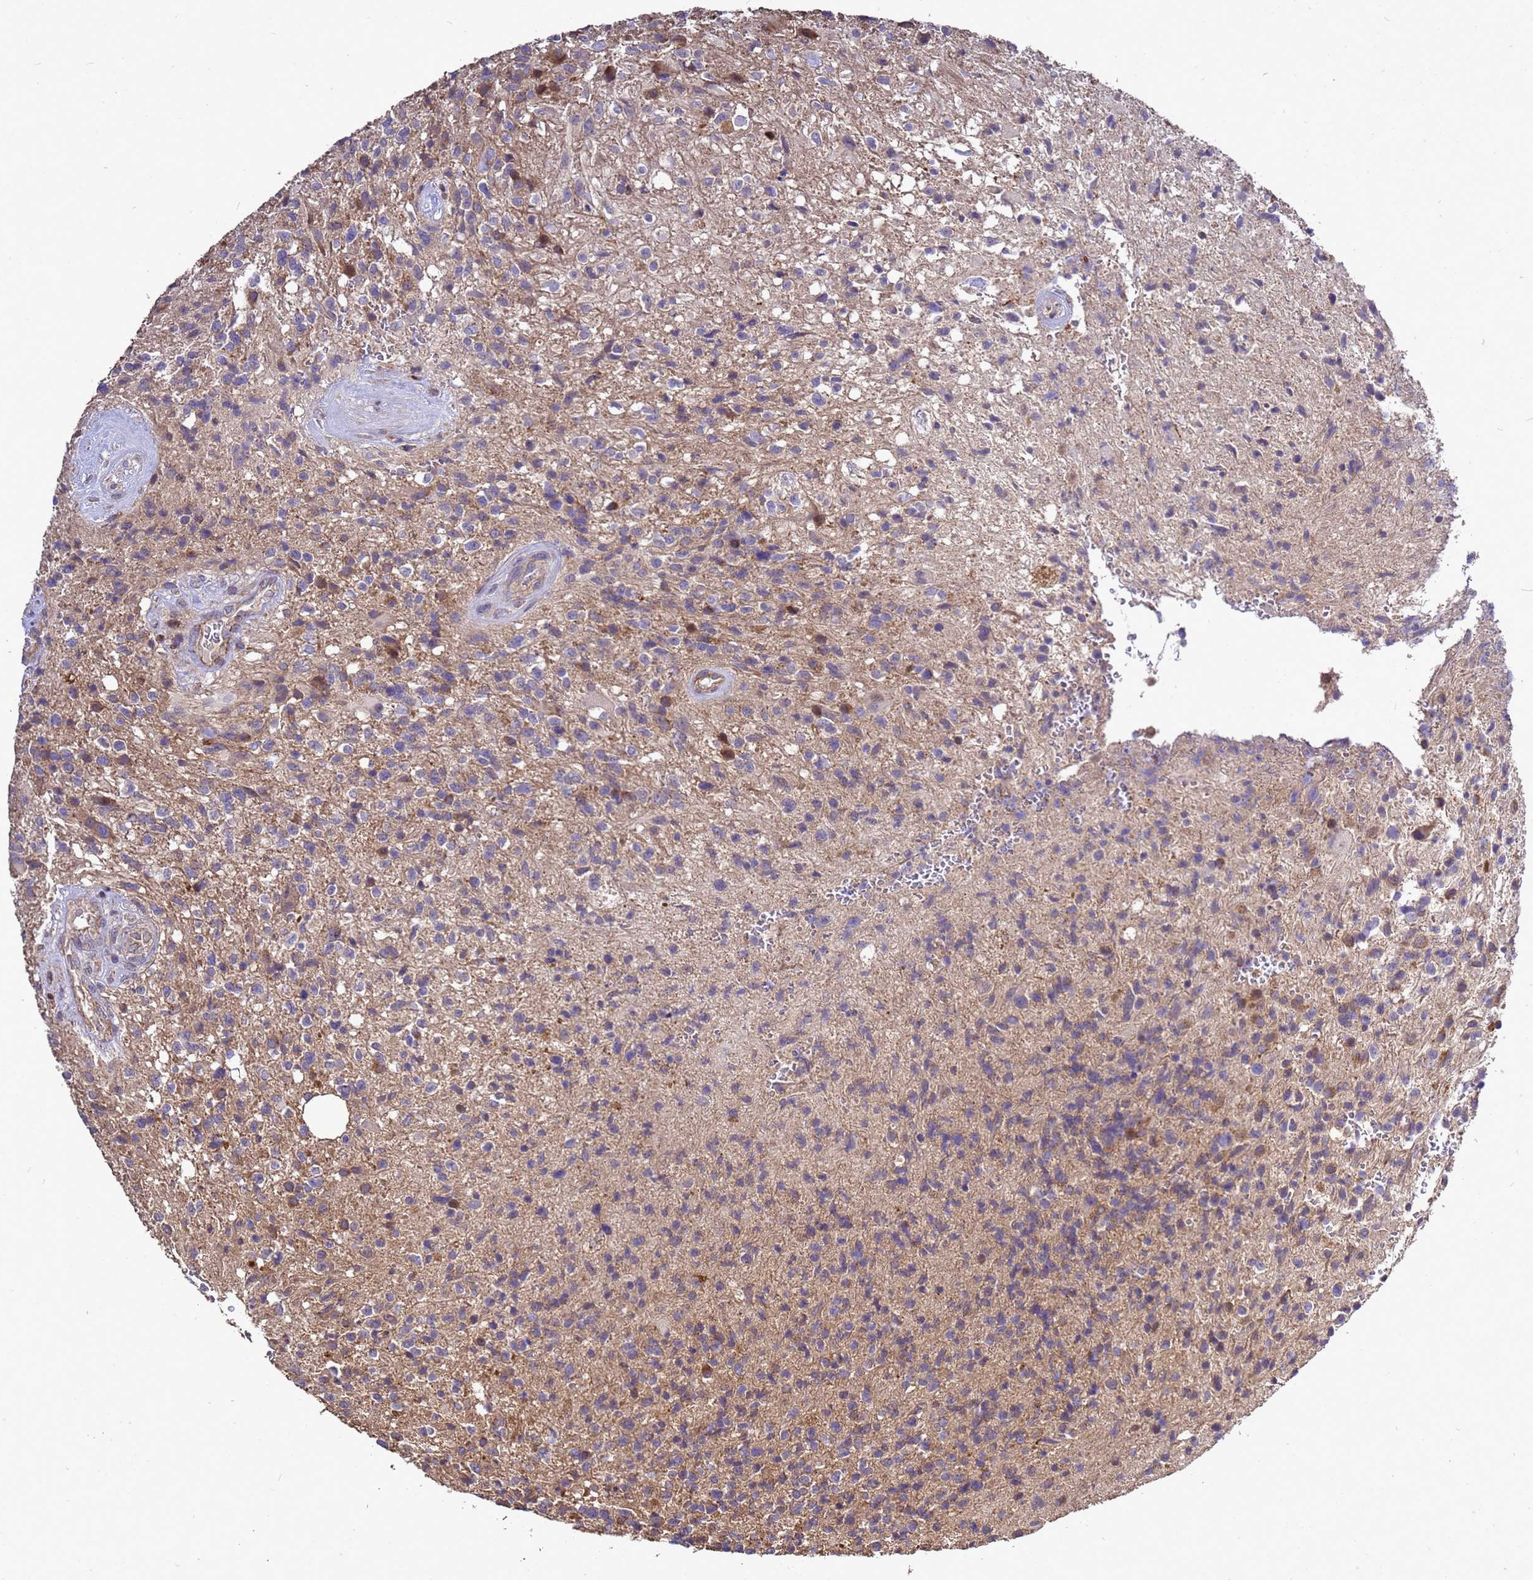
{"staining": {"intensity": "weak", "quantity": "<25%", "location": "cytoplasmic/membranous"}, "tissue": "glioma", "cell_type": "Tumor cells", "image_type": "cancer", "snomed": [{"axis": "morphology", "description": "Glioma, malignant, High grade"}, {"axis": "topography", "description": "Brain"}], "caption": "An IHC histopathology image of high-grade glioma (malignant) is shown. There is no staining in tumor cells of high-grade glioma (malignant).", "gene": "RSPRY1", "patient": {"sex": "male", "age": 56}}